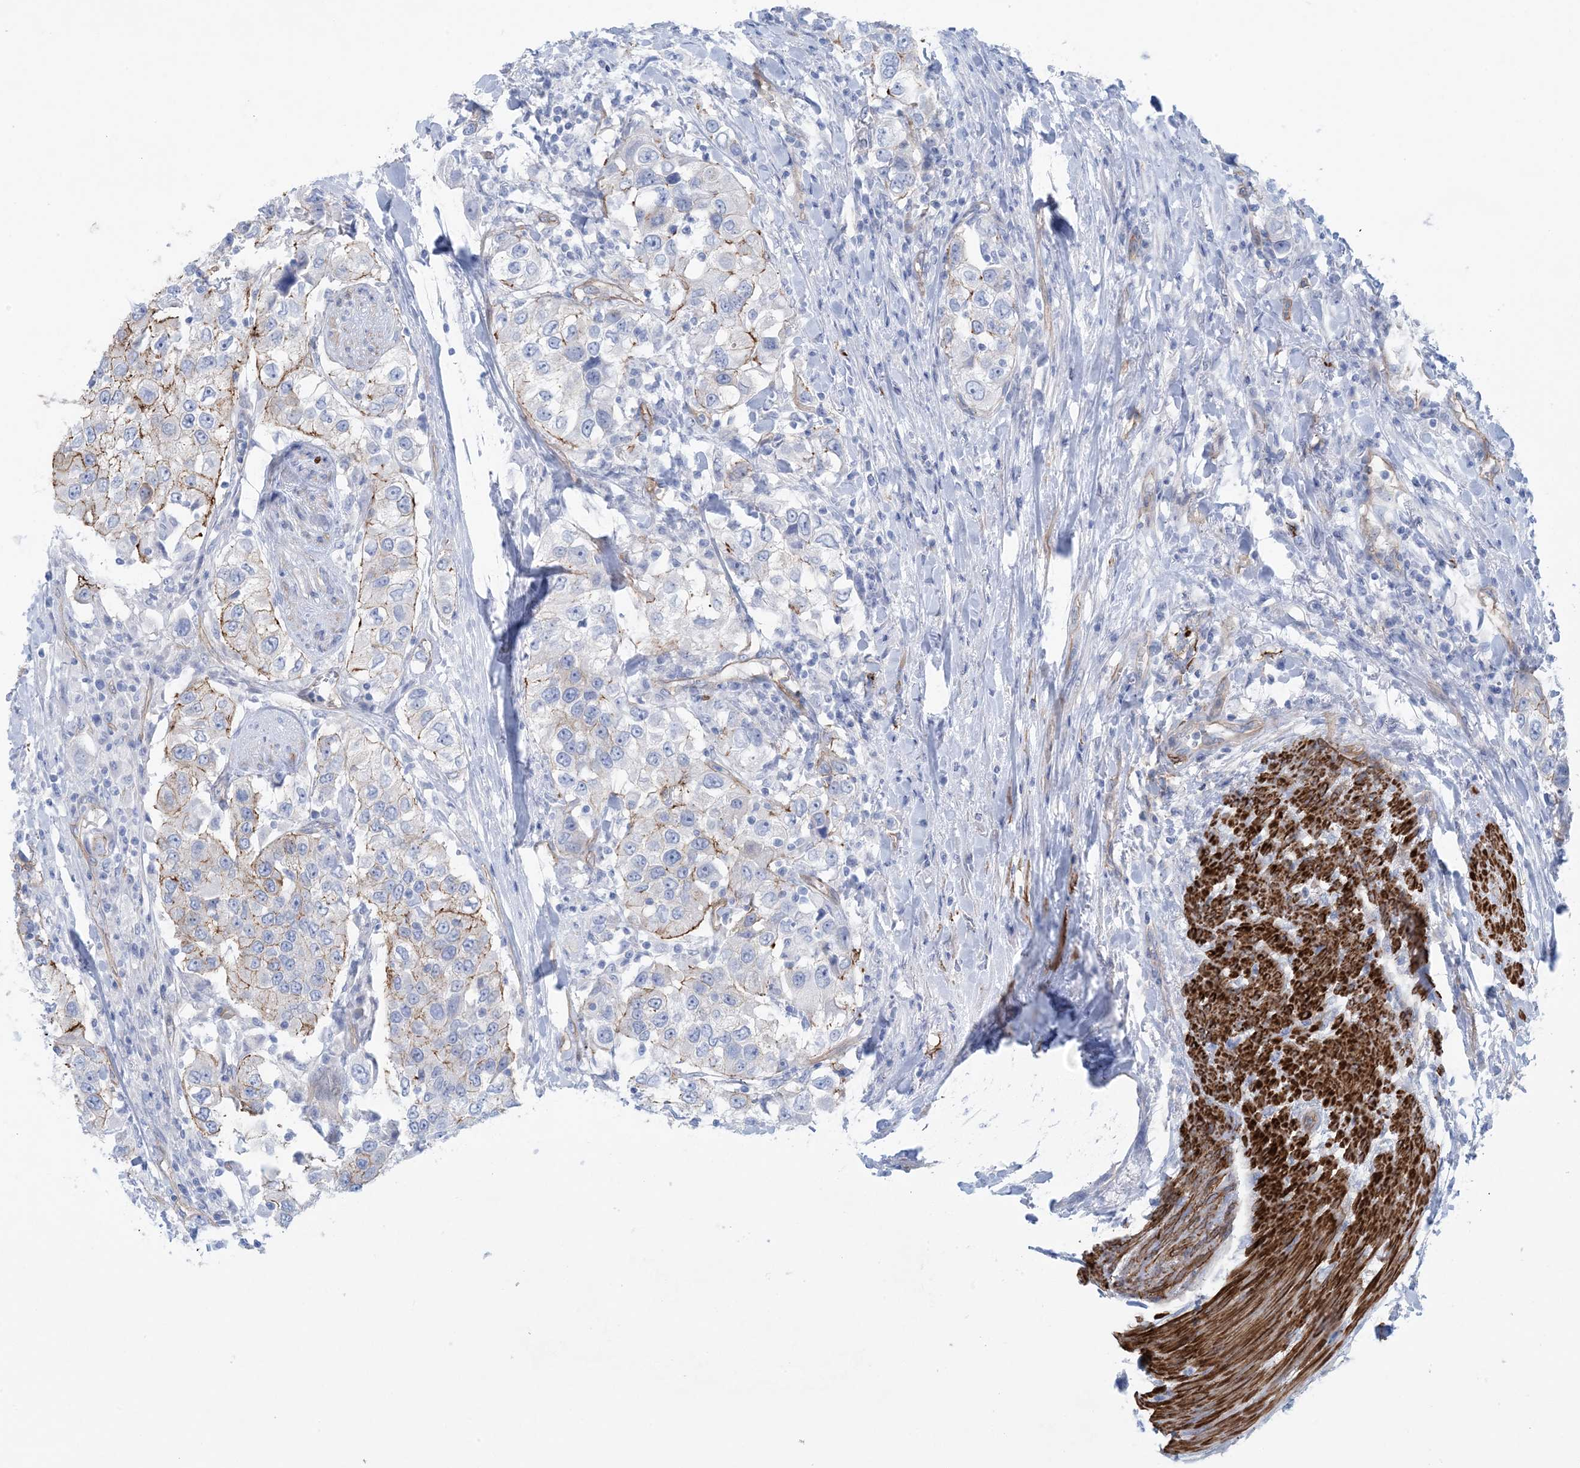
{"staining": {"intensity": "moderate", "quantity": "<25%", "location": "cytoplasmic/membranous"}, "tissue": "urothelial cancer", "cell_type": "Tumor cells", "image_type": "cancer", "snomed": [{"axis": "morphology", "description": "Urothelial carcinoma, High grade"}, {"axis": "topography", "description": "Urinary bladder"}], "caption": "Immunohistochemical staining of high-grade urothelial carcinoma exhibits moderate cytoplasmic/membranous protein staining in approximately <25% of tumor cells.", "gene": "SHANK1", "patient": {"sex": "female", "age": 80}}